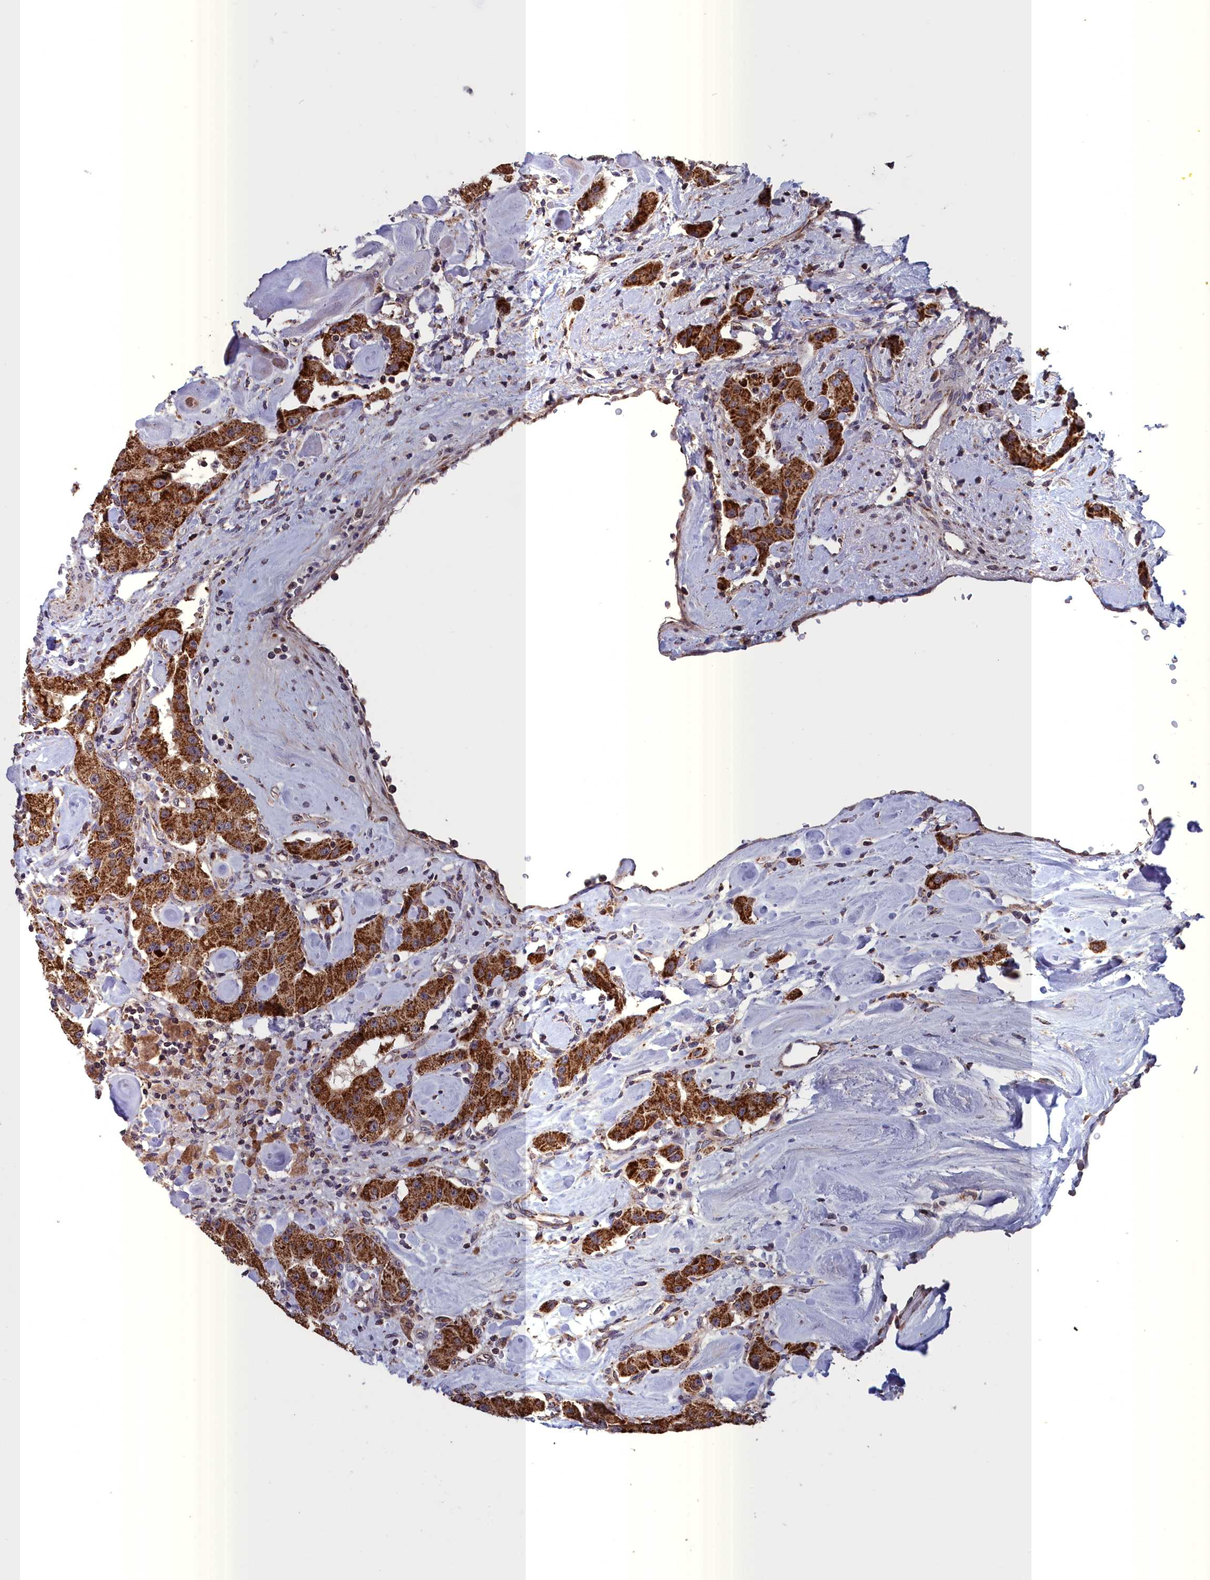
{"staining": {"intensity": "strong", "quantity": ">75%", "location": "cytoplasmic/membranous"}, "tissue": "carcinoid", "cell_type": "Tumor cells", "image_type": "cancer", "snomed": [{"axis": "morphology", "description": "Carcinoid, malignant, NOS"}, {"axis": "topography", "description": "Pancreas"}], "caption": "Immunohistochemical staining of human carcinoid (malignant) demonstrates high levels of strong cytoplasmic/membranous protein positivity in about >75% of tumor cells.", "gene": "TIMM44", "patient": {"sex": "male", "age": 41}}